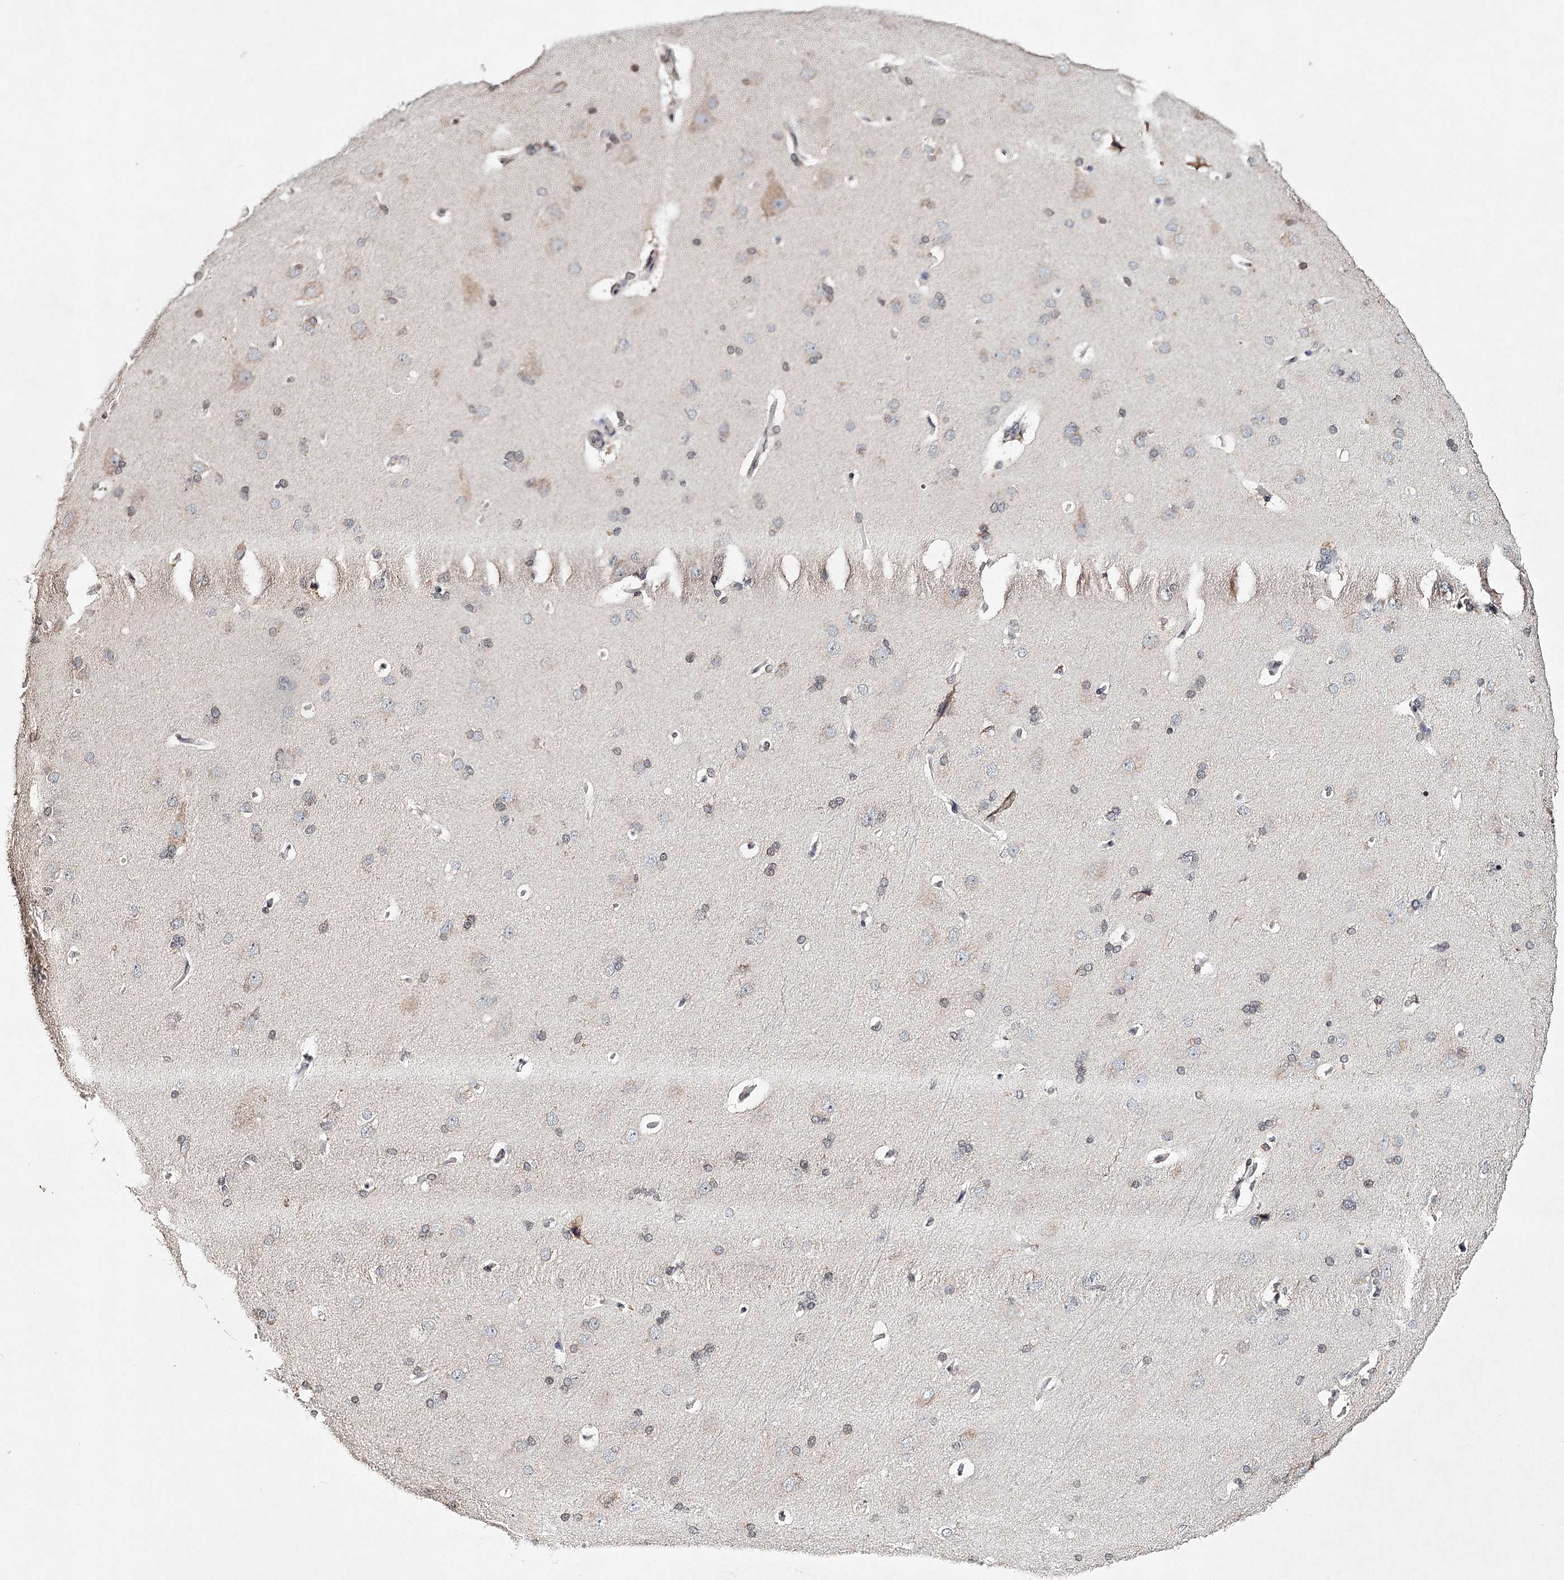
{"staining": {"intensity": "negative", "quantity": "none", "location": "none"}, "tissue": "cerebral cortex", "cell_type": "Endothelial cells", "image_type": "normal", "snomed": [{"axis": "morphology", "description": "Normal tissue, NOS"}, {"axis": "topography", "description": "Cerebral cortex"}], "caption": "Human cerebral cortex stained for a protein using immunohistochemistry (IHC) exhibits no expression in endothelial cells.", "gene": "ICOS", "patient": {"sex": "male", "age": 62}}